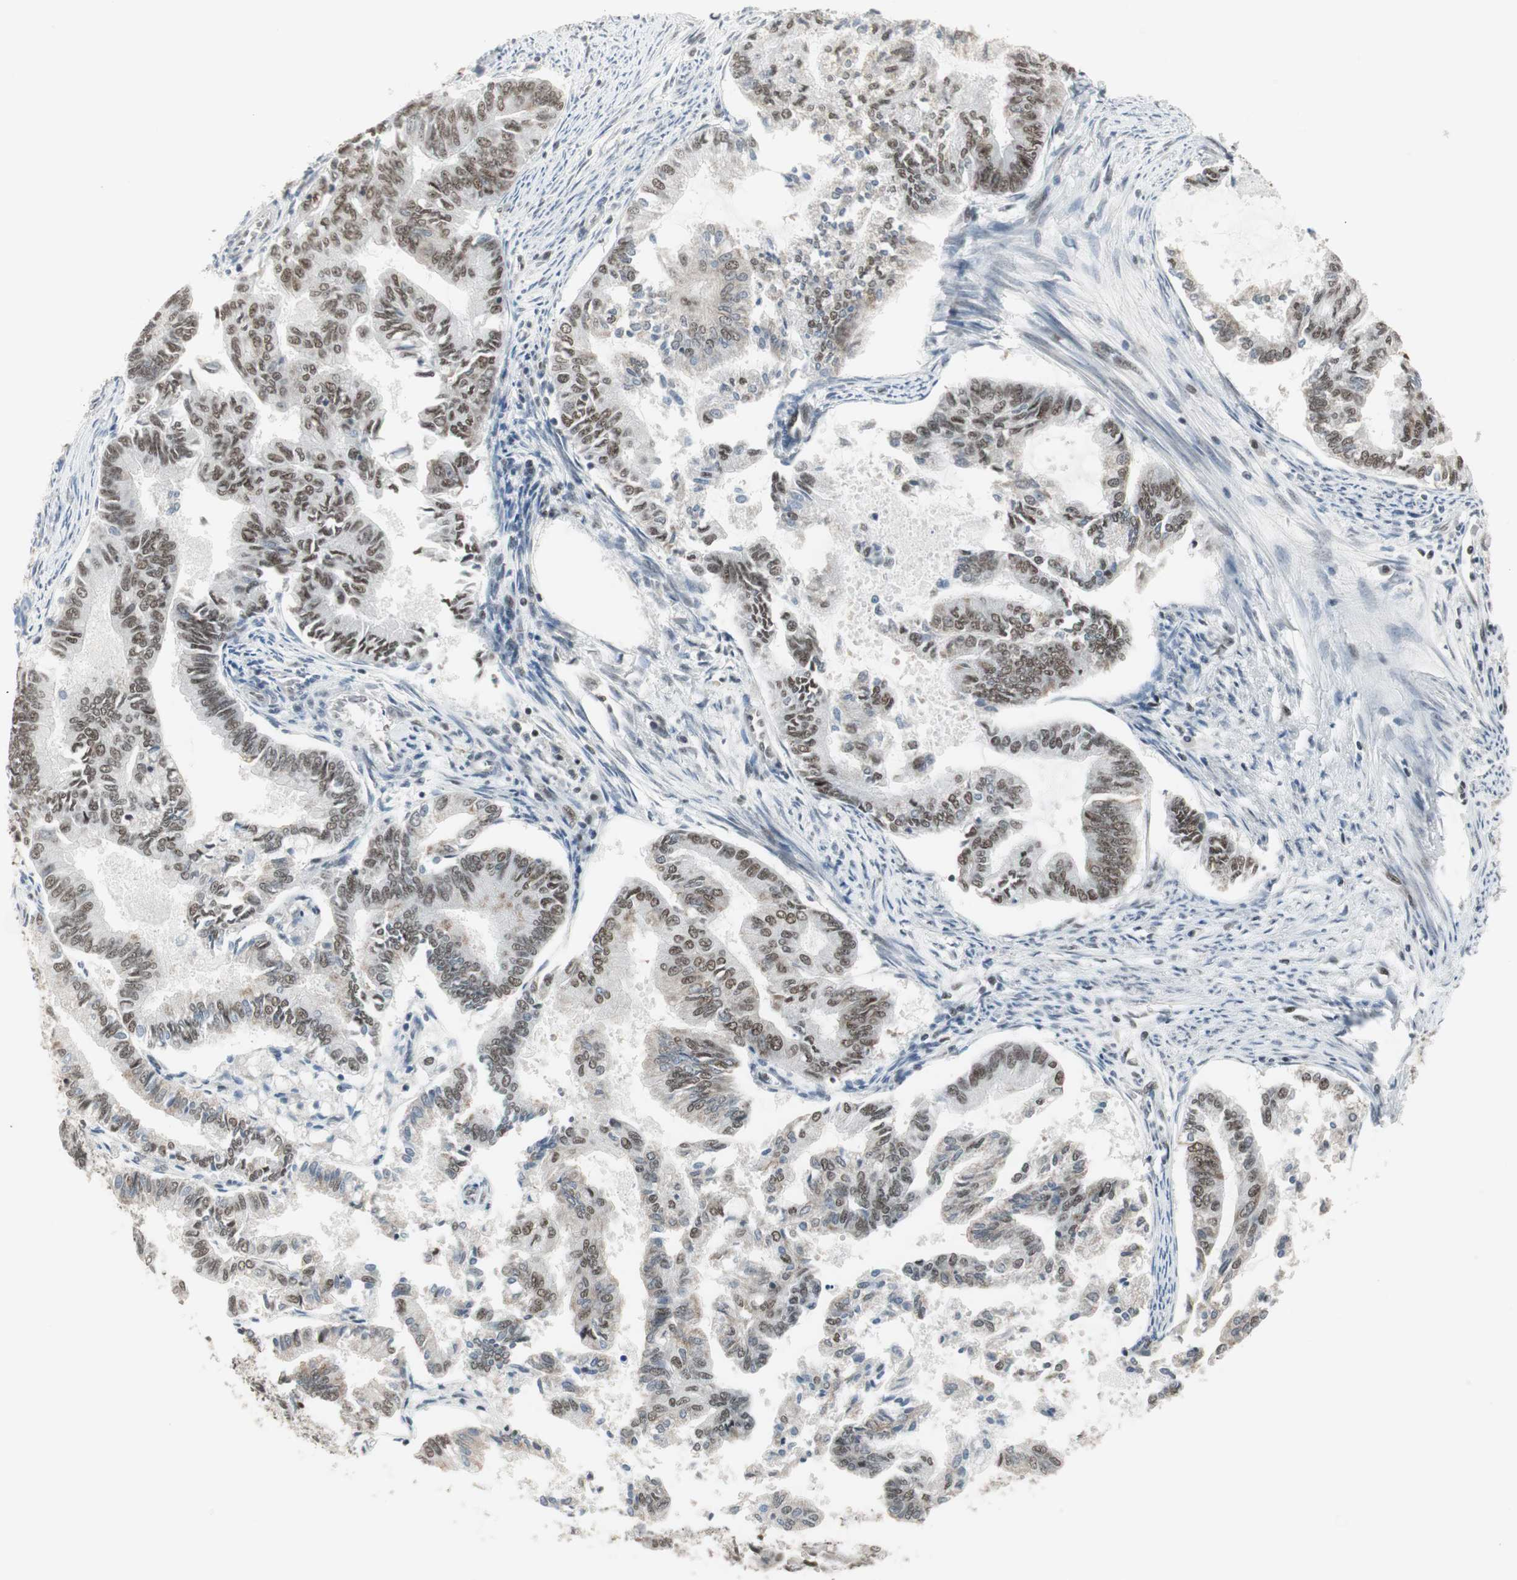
{"staining": {"intensity": "moderate", "quantity": ">75%", "location": "nuclear"}, "tissue": "endometrial cancer", "cell_type": "Tumor cells", "image_type": "cancer", "snomed": [{"axis": "morphology", "description": "Adenocarcinoma, NOS"}, {"axis": "topography", "description": "Endometrium"}], "caption": "The image exhibits a brown stain indicating the presence of a protein in the nuclear of tumor cells in endometrial cancer (adenocarcinoma).", "gene": "RTF1", "patient": {"sex": "female", "age": 86}}